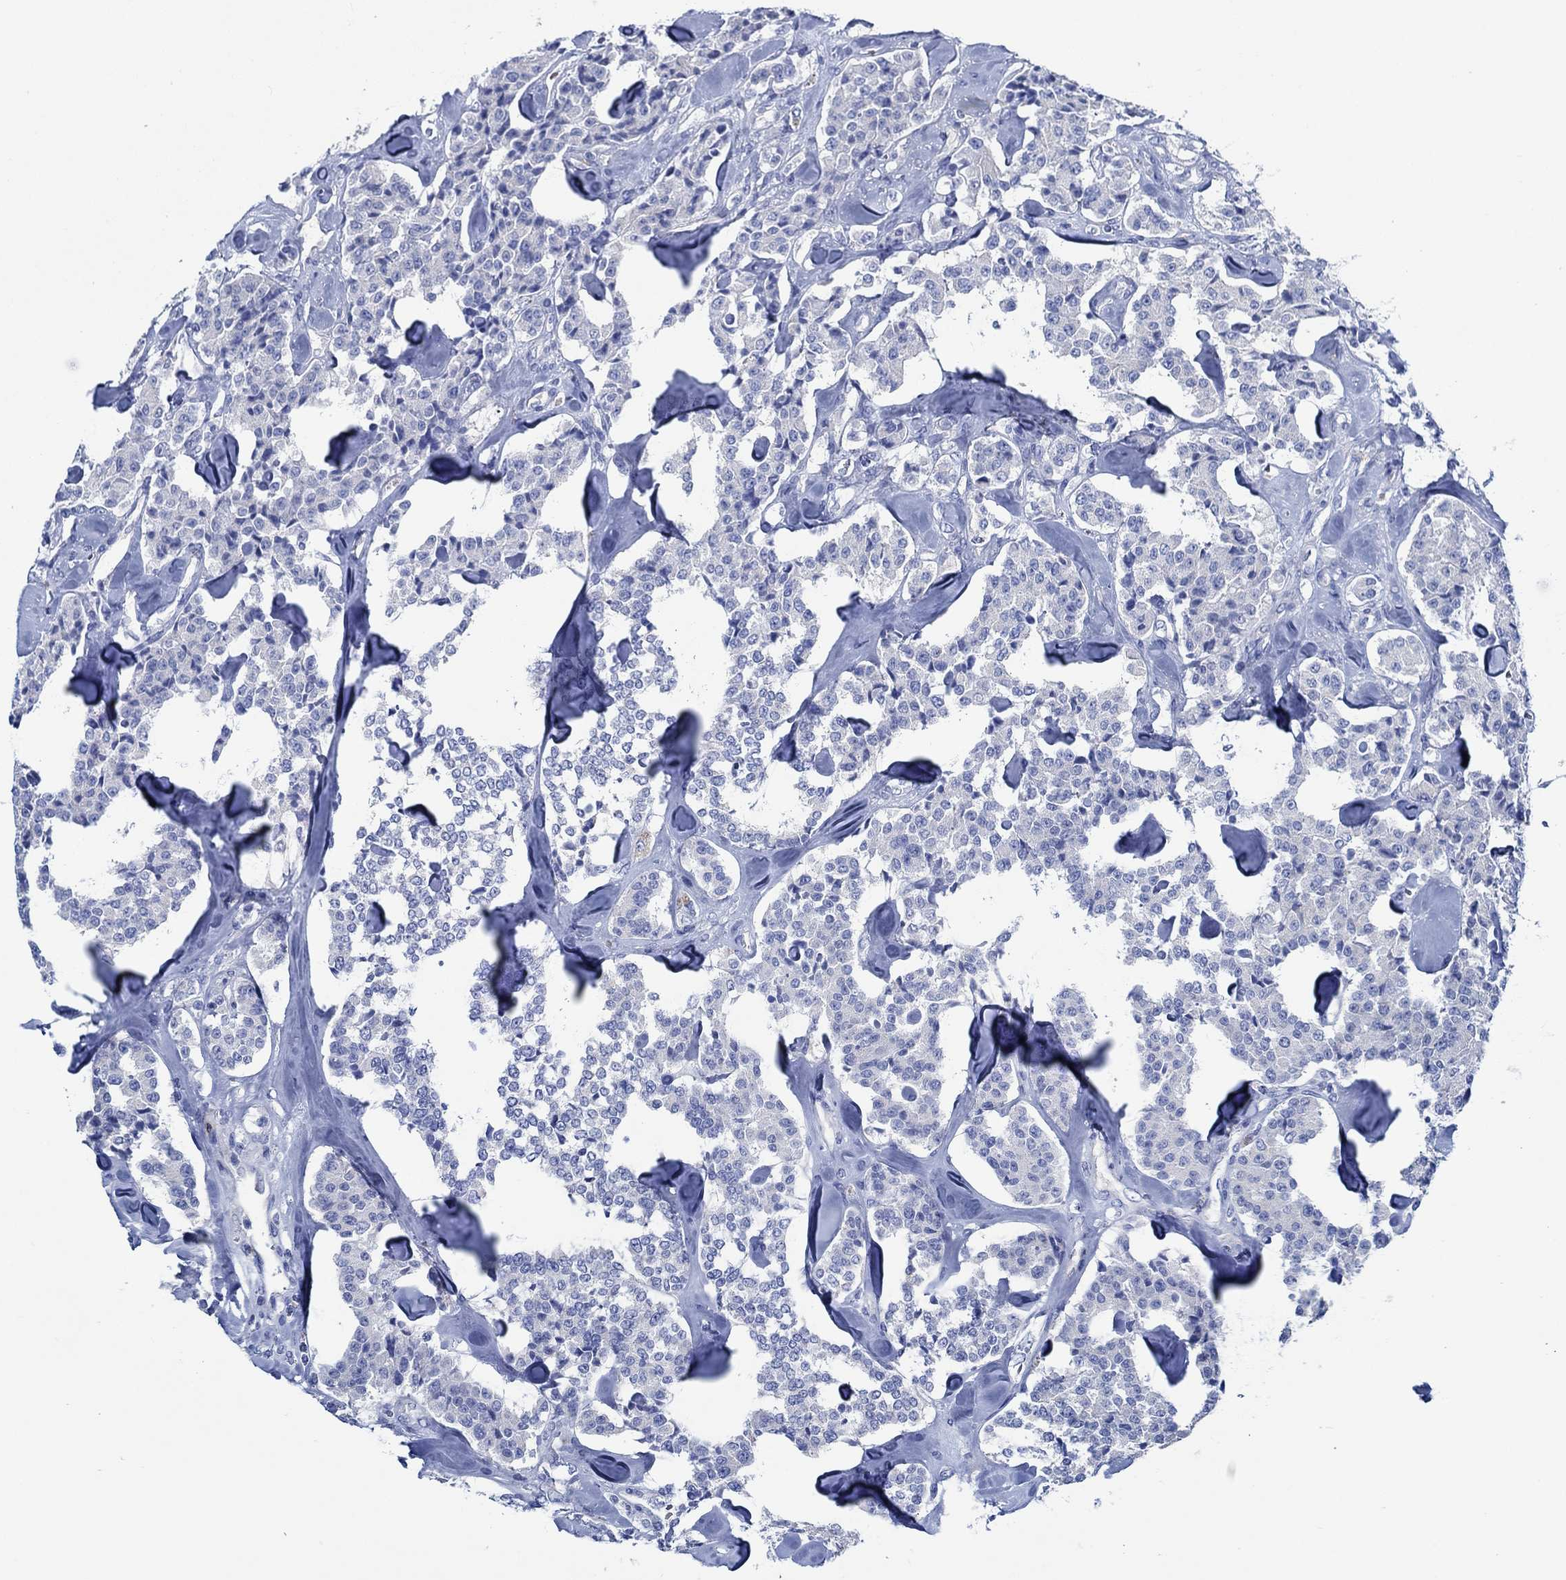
{"staining": {"intensity": "negative", "quantity": "none", "location": "none"}, "tissue": "carcinoid", "cell_type": "Tumor cells", "image_type": "cancer", "snomed": [{"axis": "morphology", "description": "Carcinoid, malignant, NOS"}, {"axis": "topography", "description": "Pancreas"}], "caption": "High magnification brightfield microscopy of carcinoid stained with DAB (3,3'-diaminobenzidine) (brown) and counterstained with hematoxylin (blue): tumor cells show no significant positivity.", "gene": "SVEP1", "patient": {"sex": "male", "age": 41}}